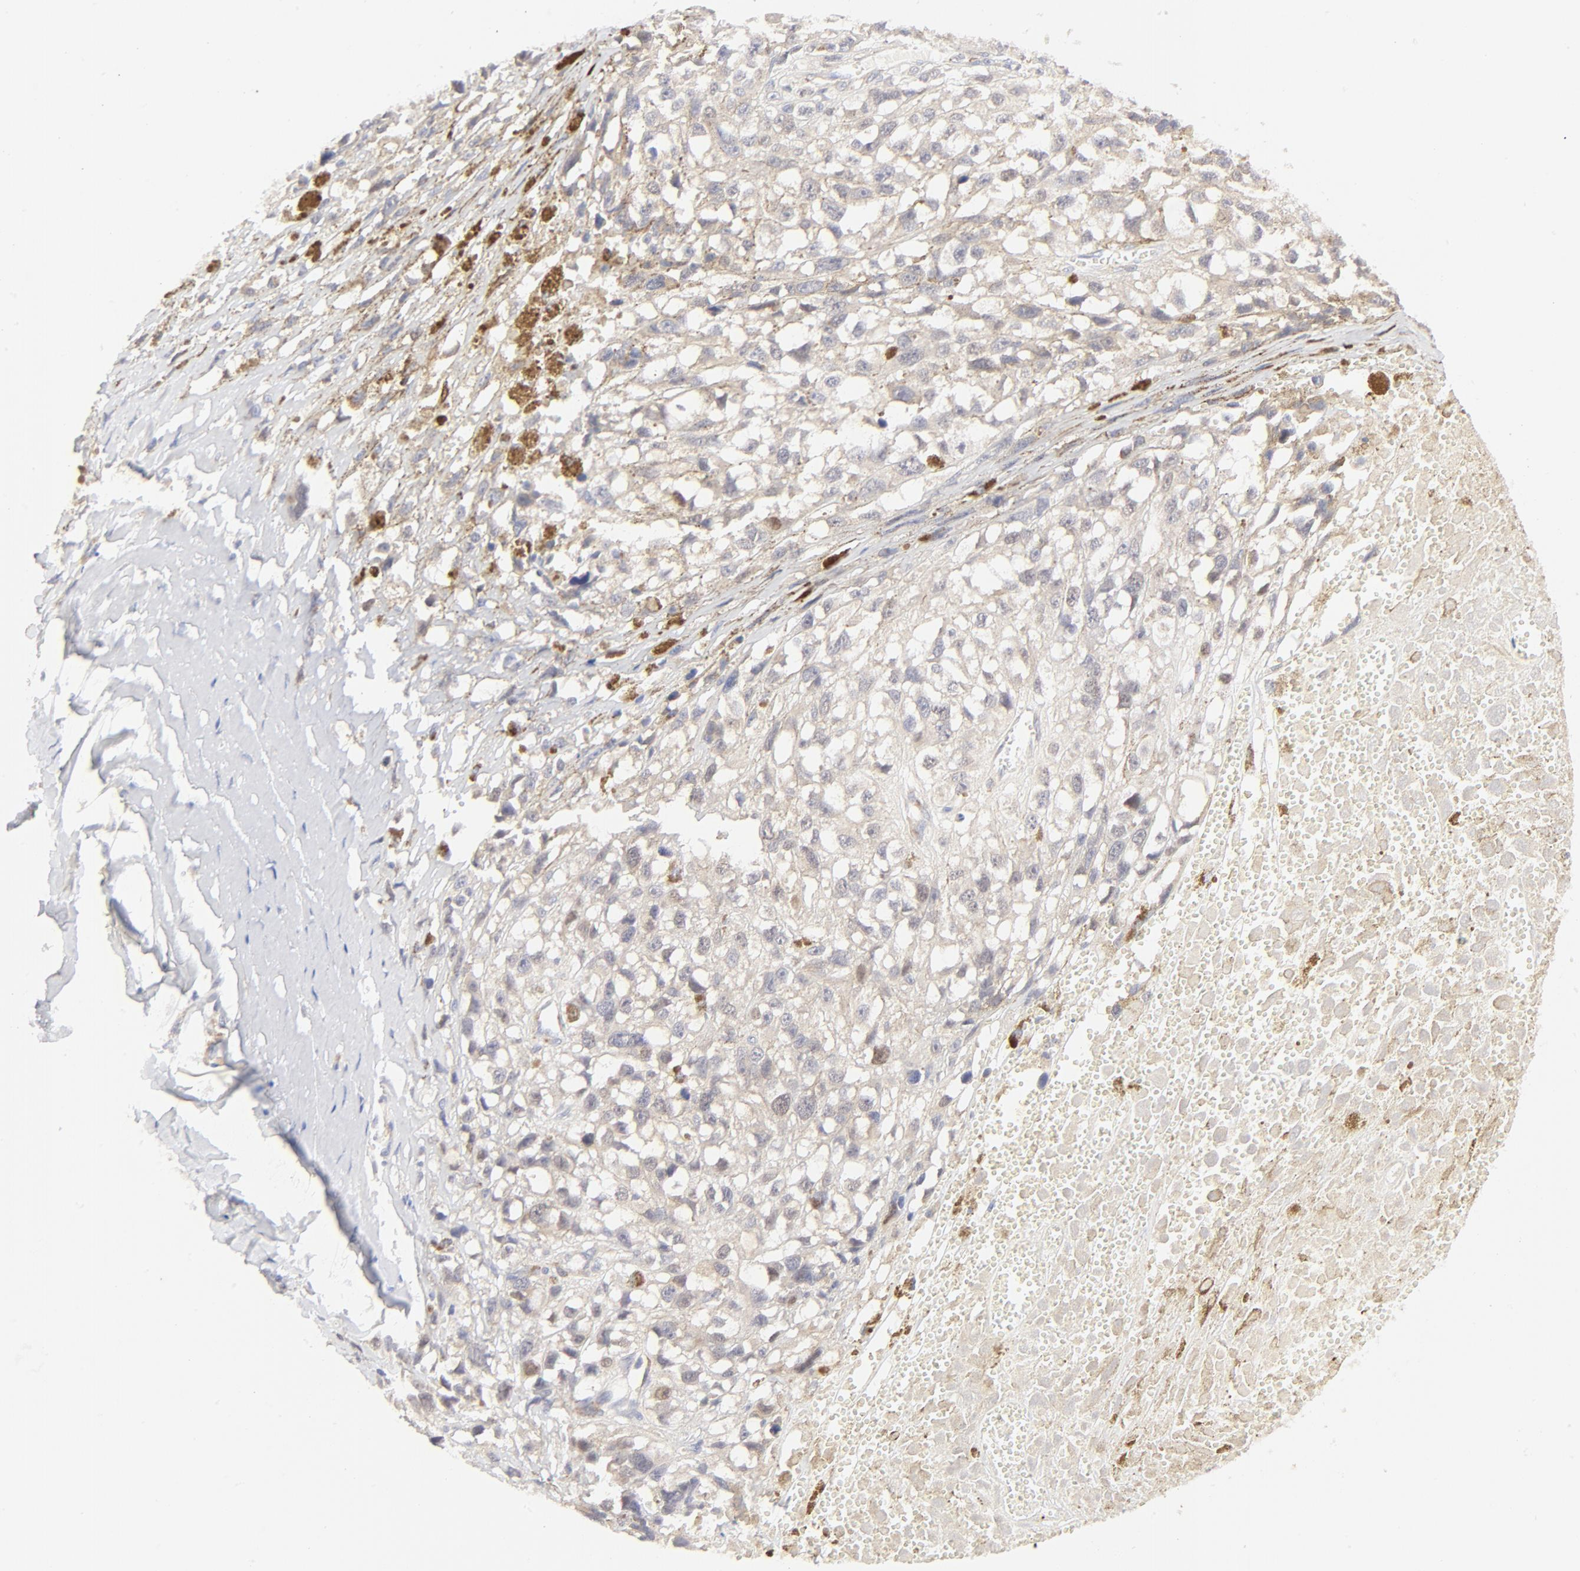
{"staining": {"intensity": "weak", "quantity": "<25%", "location": "cytoplasmic/membranous"}, "tissue": "melanoma", "cell_type": "Tumor cells", "image_type": "cancer", "snomed": [{"axis": "morphology", "description": "Malignant melanoma, Metastatic site"}, {"axis": "topography", "description": "Lymph node"}], "caption": "Melanoma was stained to show a protein in brown. There is no significant staining in tumor cells. The staining was performed using DAB to visualize the protein expression in brown, while the nuclei were stained in blue with hematoxylin (Magnification: 20x).", "gene": "NKX2-2", "patient": {"sex": "male", "age": 59}}